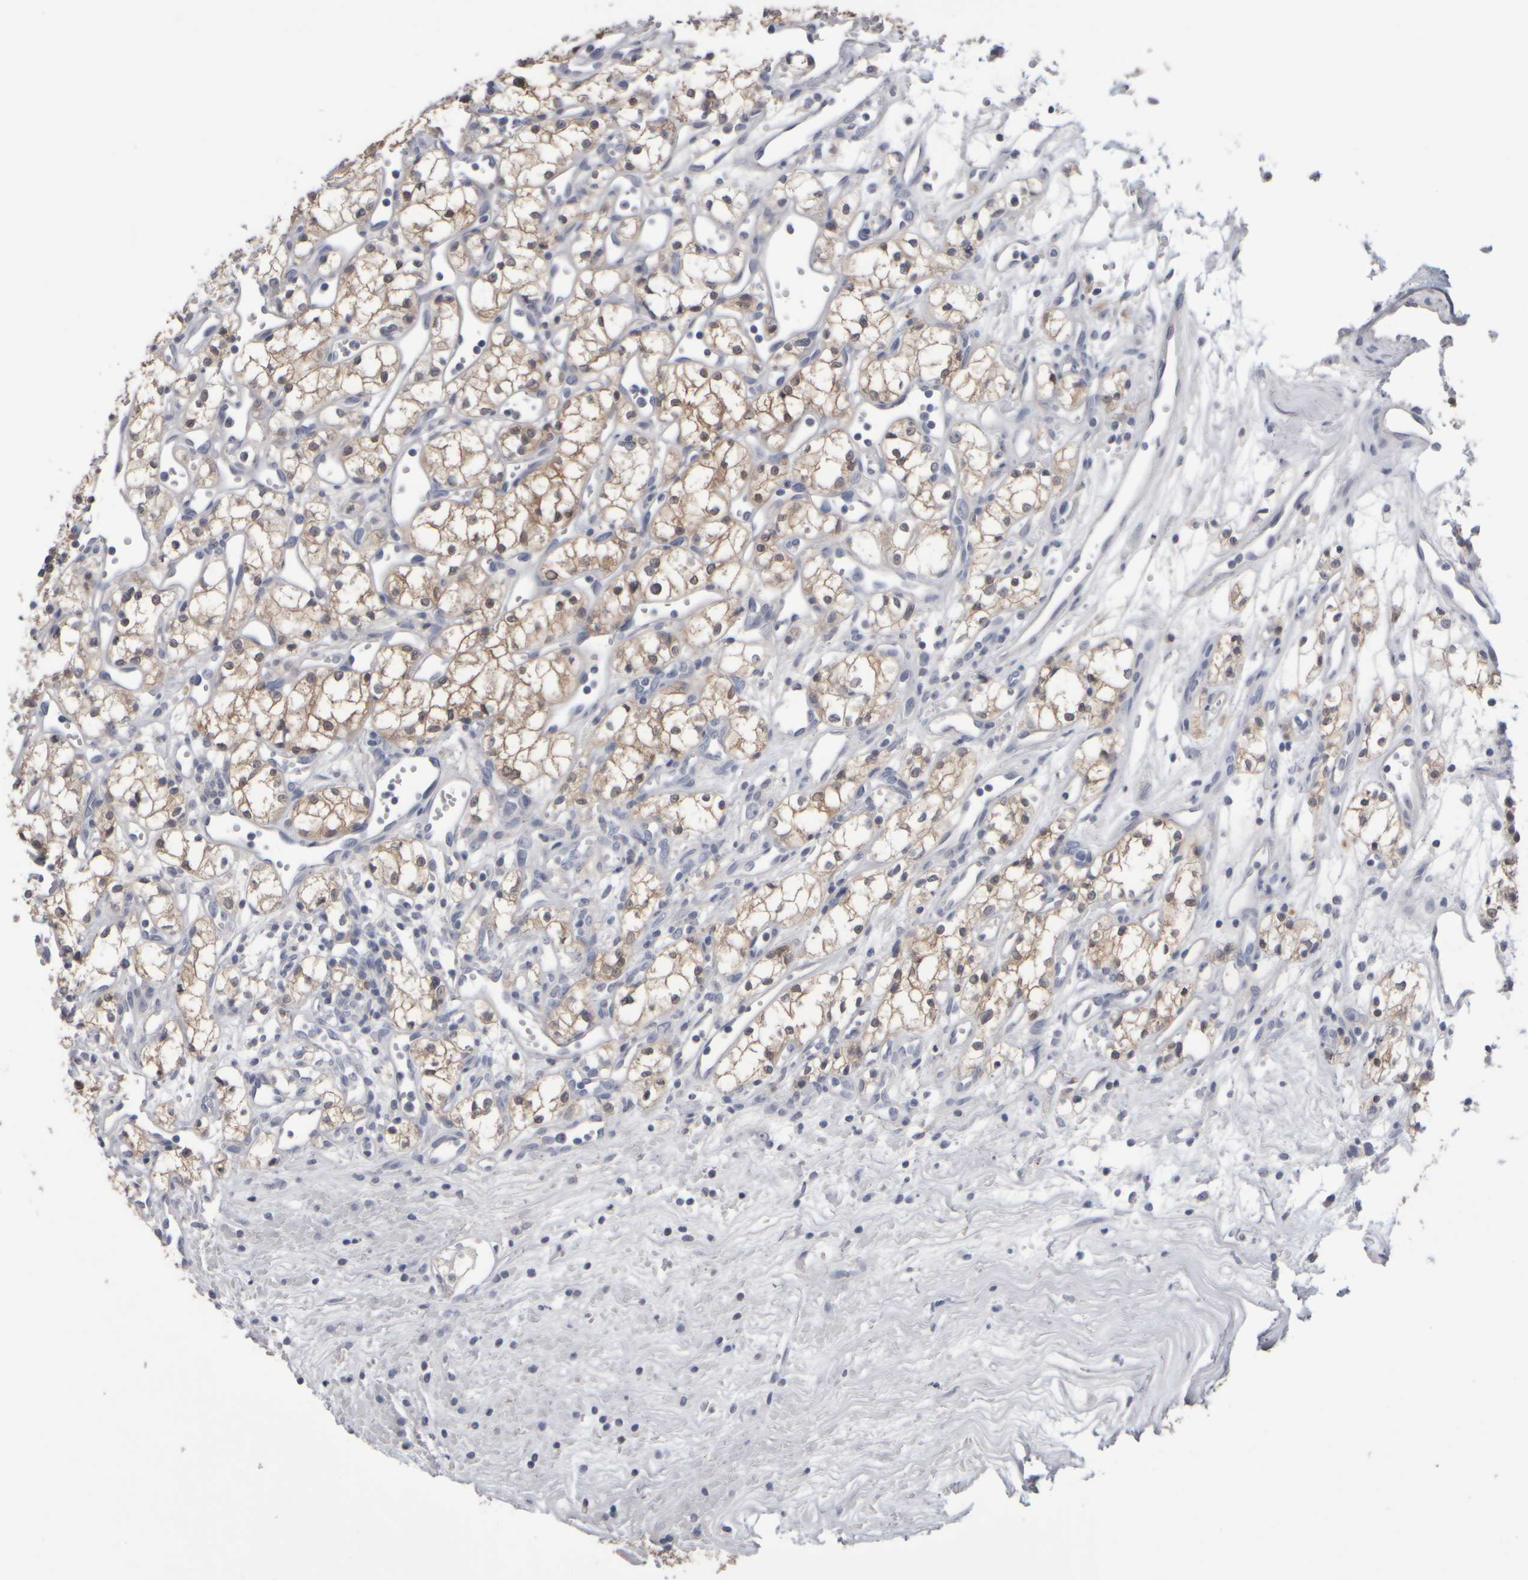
{"staining": {"intensity": "weak", "quantity": ">75%", "location": "cytoplasmic/membranous"}, "tissue": "renal cancer", "cell_type": "Tumor cells", "image_type": "cancer", "snomed": [{"axis": "morphology", "description": "Adenocarcinoma, NOS"}, {"axis": "topography", "description": "Kidney"}], "caption": "This is an image of immunohistochemistry staining of renal adenocarcinoma, which shows weak positivity in the cytoplasmic/membranous of tumor cells.", "gene": "EPHX2", "patient": {"sex": "male", "age": 59}}